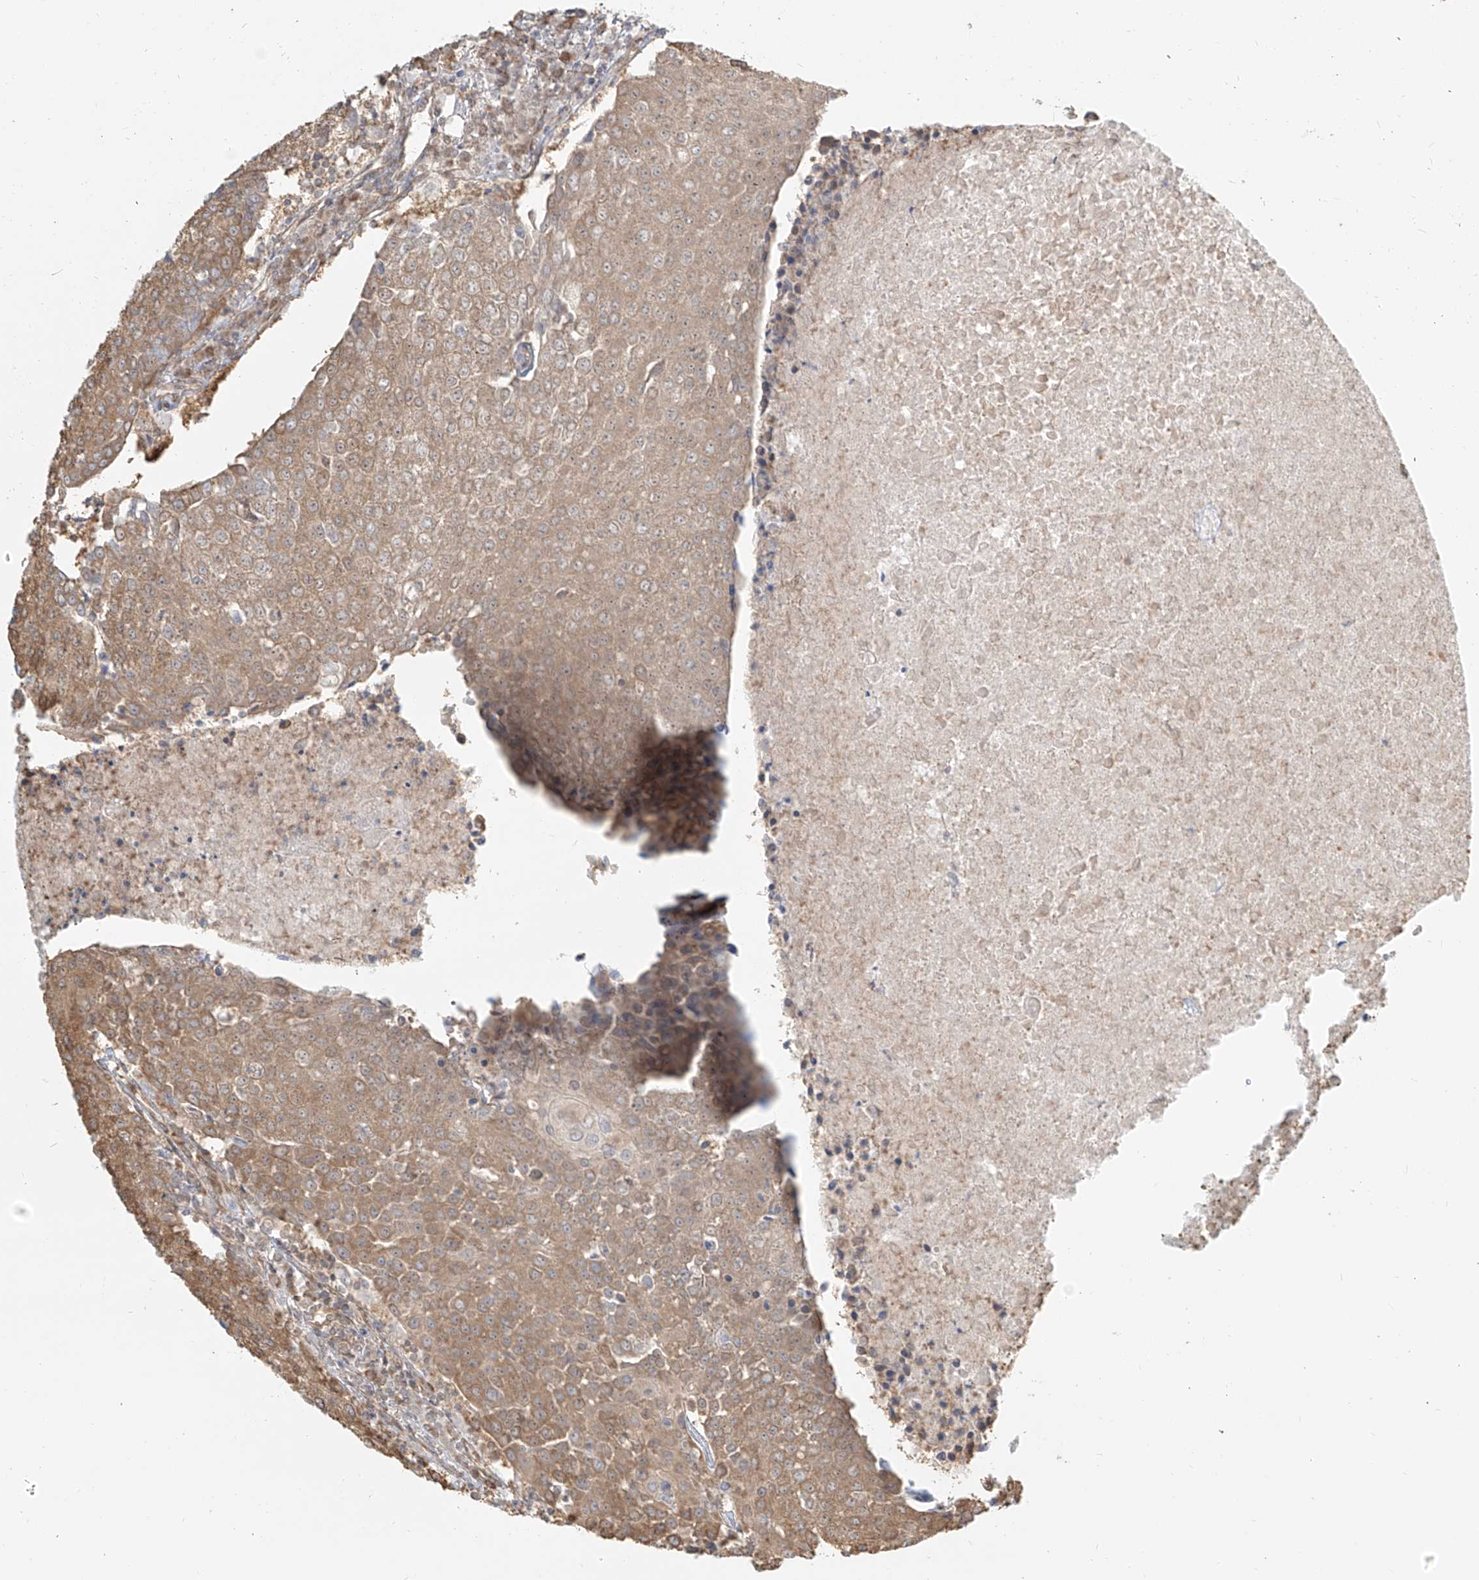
{"staining": {"intensity": "moderate", "quantity": ">75%", "location": "cytoplasmic/membranous"}, "tissue": "urothelial cancer", "cell_type": "Tumor cells", "image_type": "cancer", "snomed": [{"axis": "morphology", "description": "Urothelial carcinoma, High grade"}, {"axis": "topography", "description": "Urinary bladder"}], "caption": "Immunohistochemical staining of urothelial cancer exhibits moderate cytoplasmic/membranous protein staining in about >75% of tumor cells.", "gene": "UBE2K", "patient": {"sex": "female", "age": 85}}